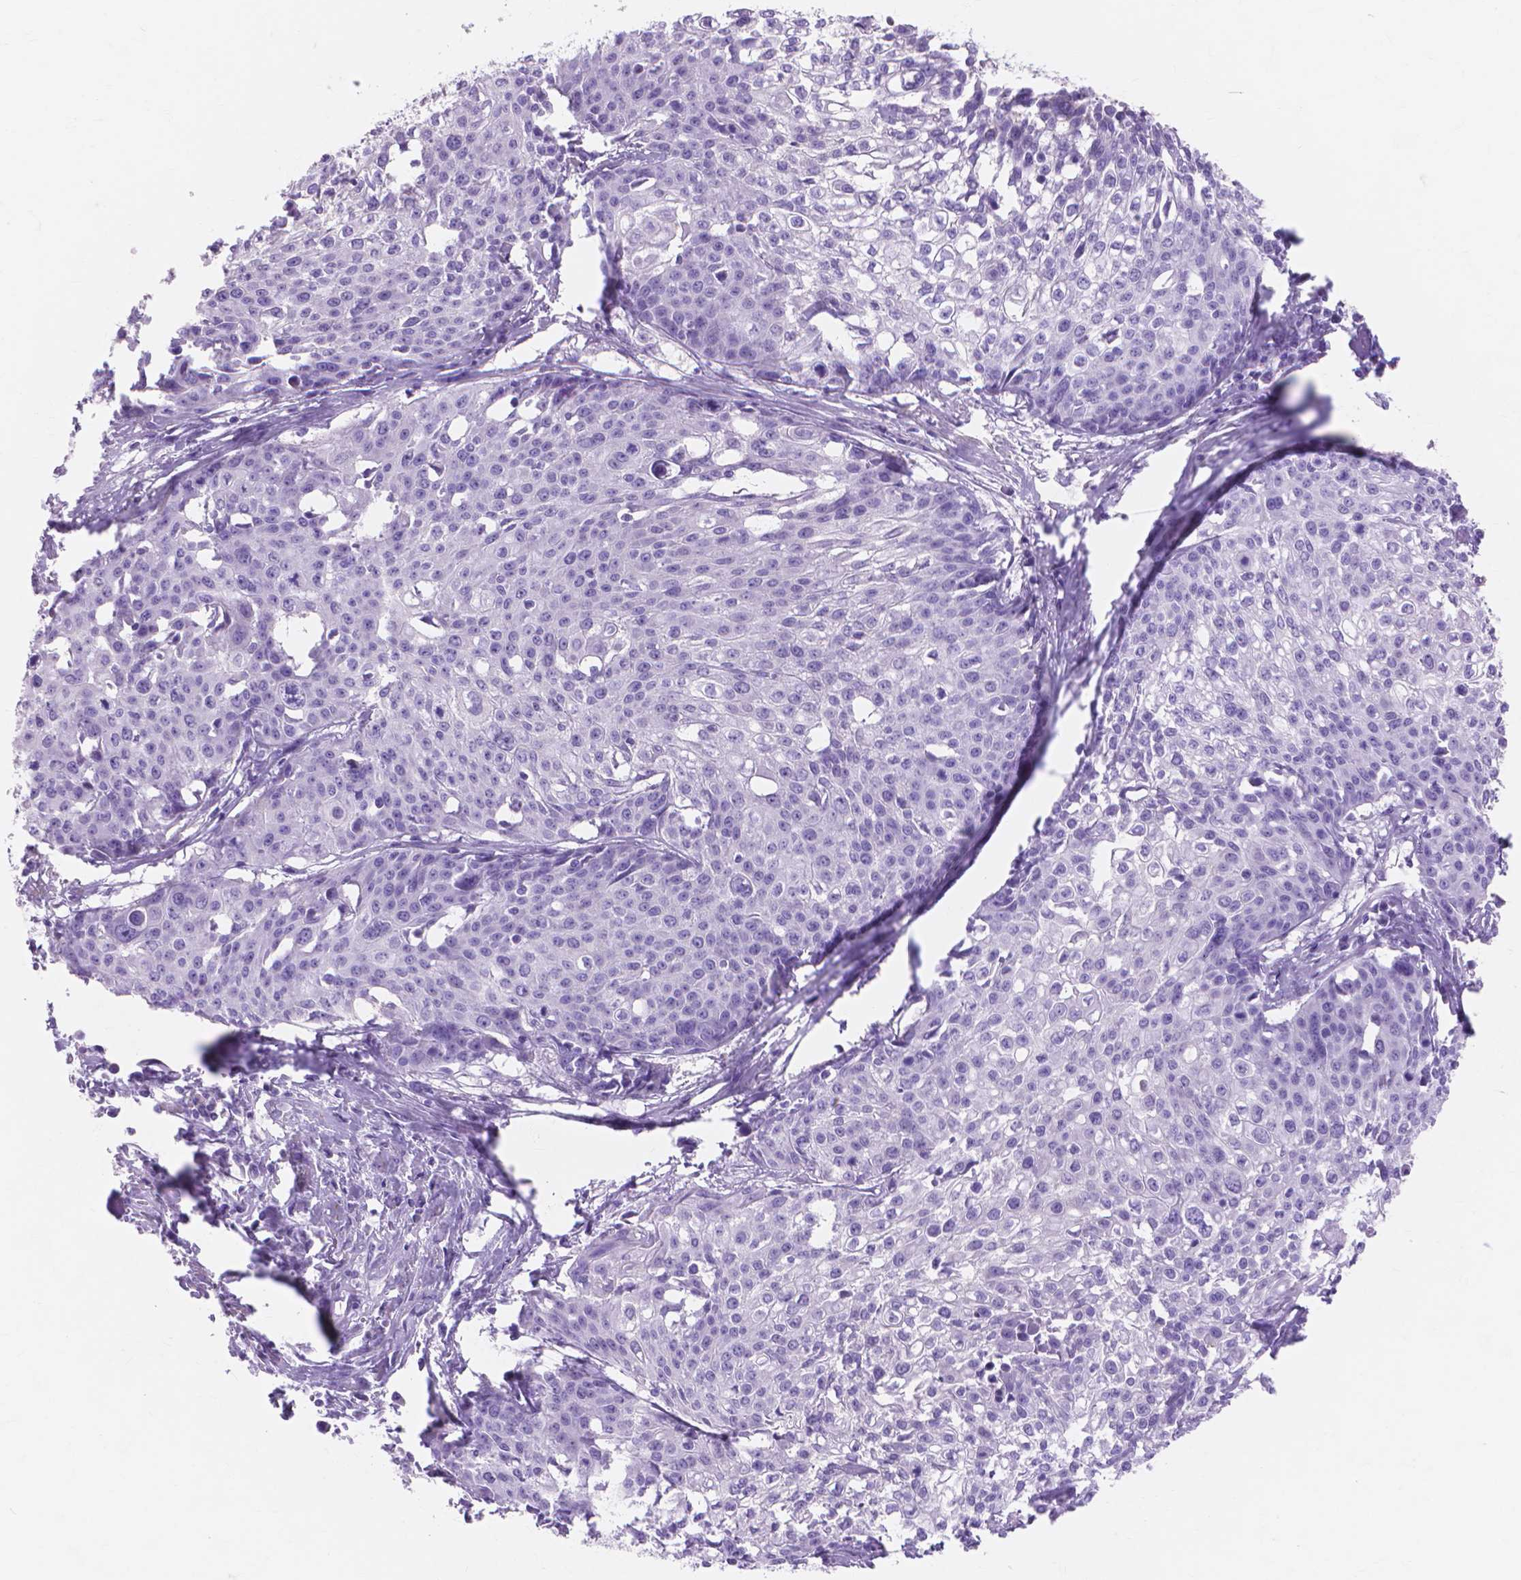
{"staining": {"intensity": "negative", "quantity": "none", "location": "none"}, "tissue": "cervical cancer", "cell_type": "Tumor cells", "image_type": "cancer", "snomed": [{"axis": "morphology", "description": "Squamous cell carcinoma, NOS"}, {"axis": "topography", "description": "Cervix"}], "caption": "Tumor cells are negative for brown protein staining in cervical squamous cell carcinoma.", "gene": "MBLAC1", "patient": {"sex": "female", "age": 39}}